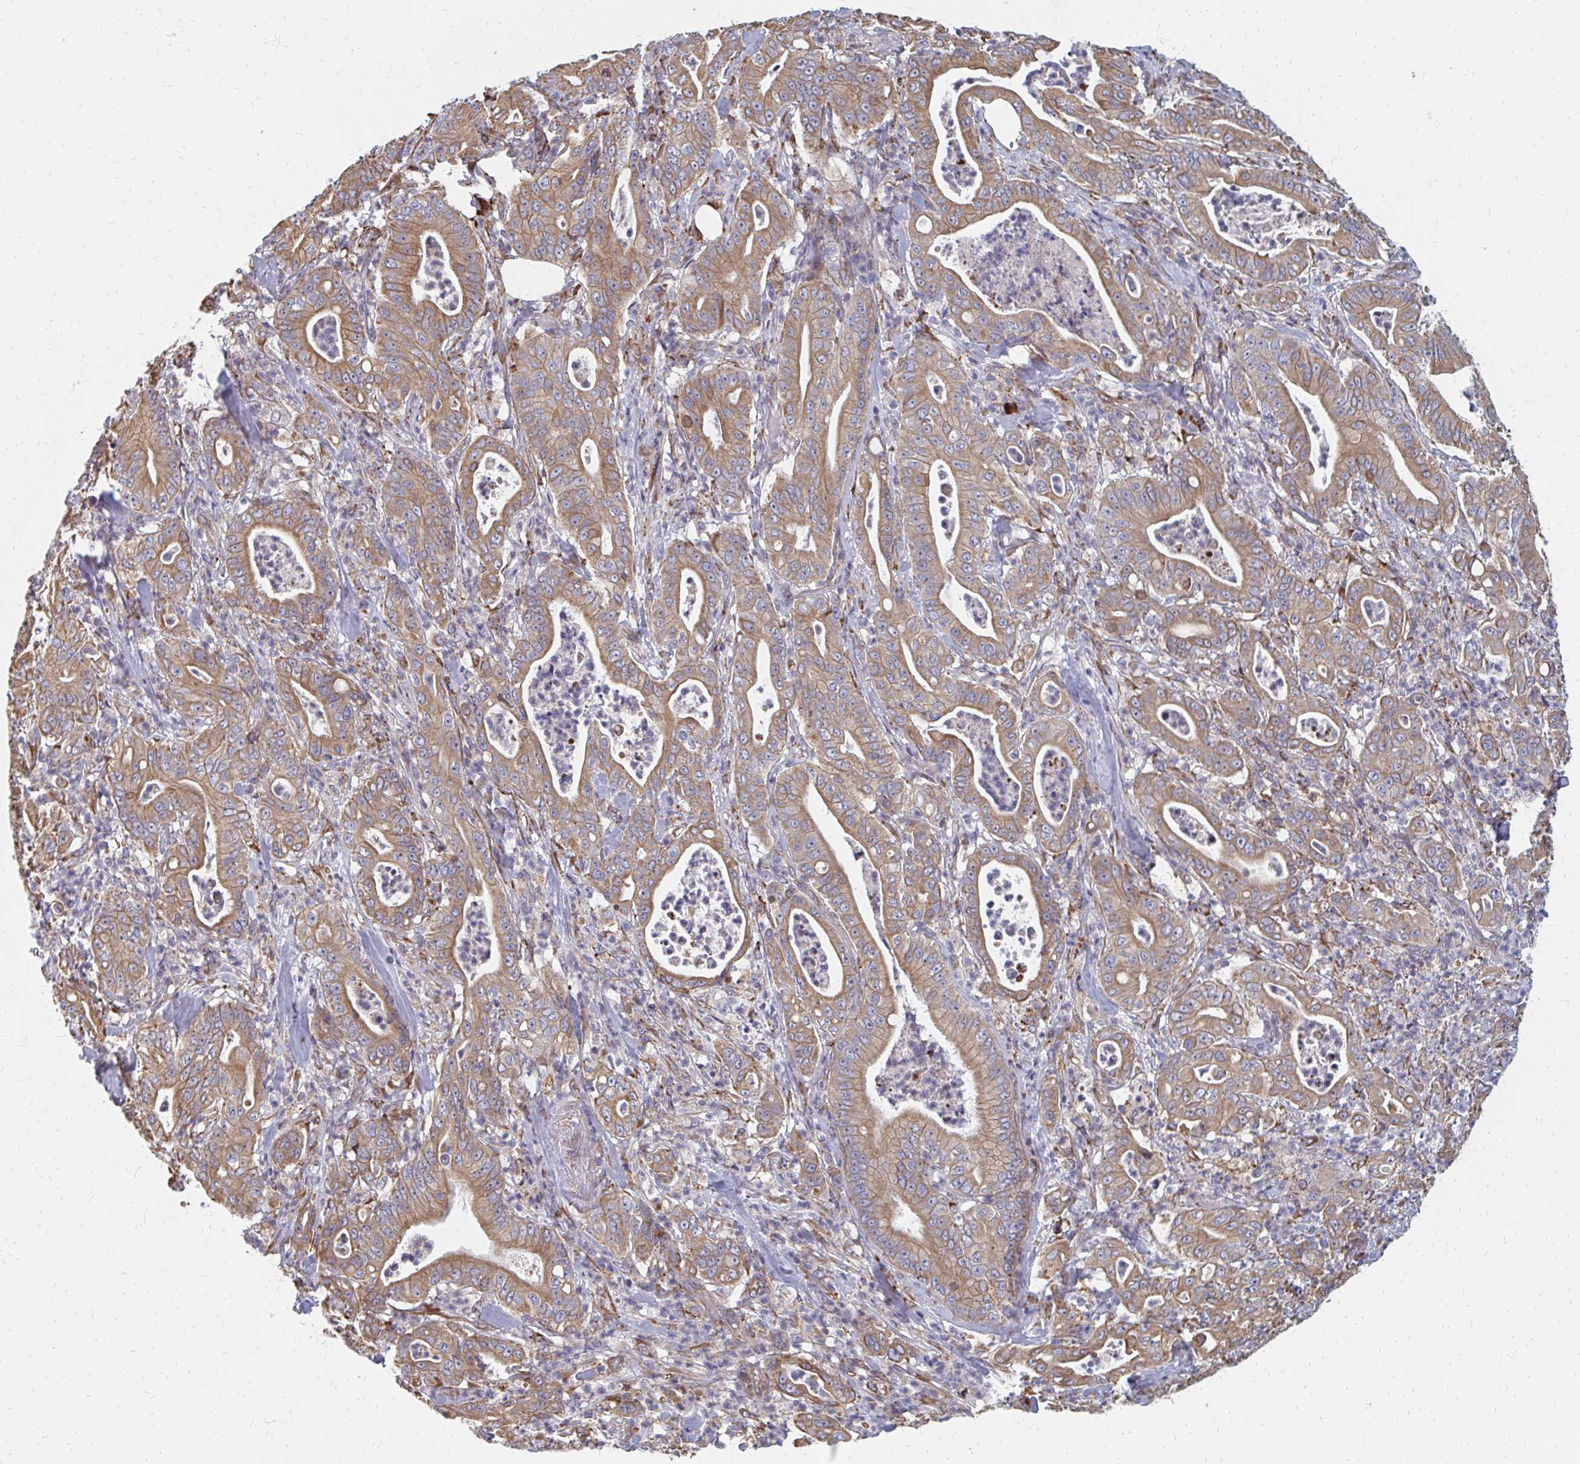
{"staining": {"intensity": "moderate", "quantity": ">75%", "location": "cytoplasmic/membranous"}, "tissue": "pancreatic cancer", "cell_type": "Tumor cells", "image_type": "cancer", "snomed": [{"axis": "morphology", "description": "Adenocarcinoma, NOS"}, {"axis": "topography", "description": "Pancreas"}], "caption": "Protein analysis of pancreatic cancer (adenocarcinoma) tissue reveals moderate cytoplasmic/membranous positivity in about >75% of tumor cells. The protein of interest is shown in brown color, while the nuclei are stained blue.", "gene": "PPP1R13L", "patient": {"sex": "male", "age": 71}}